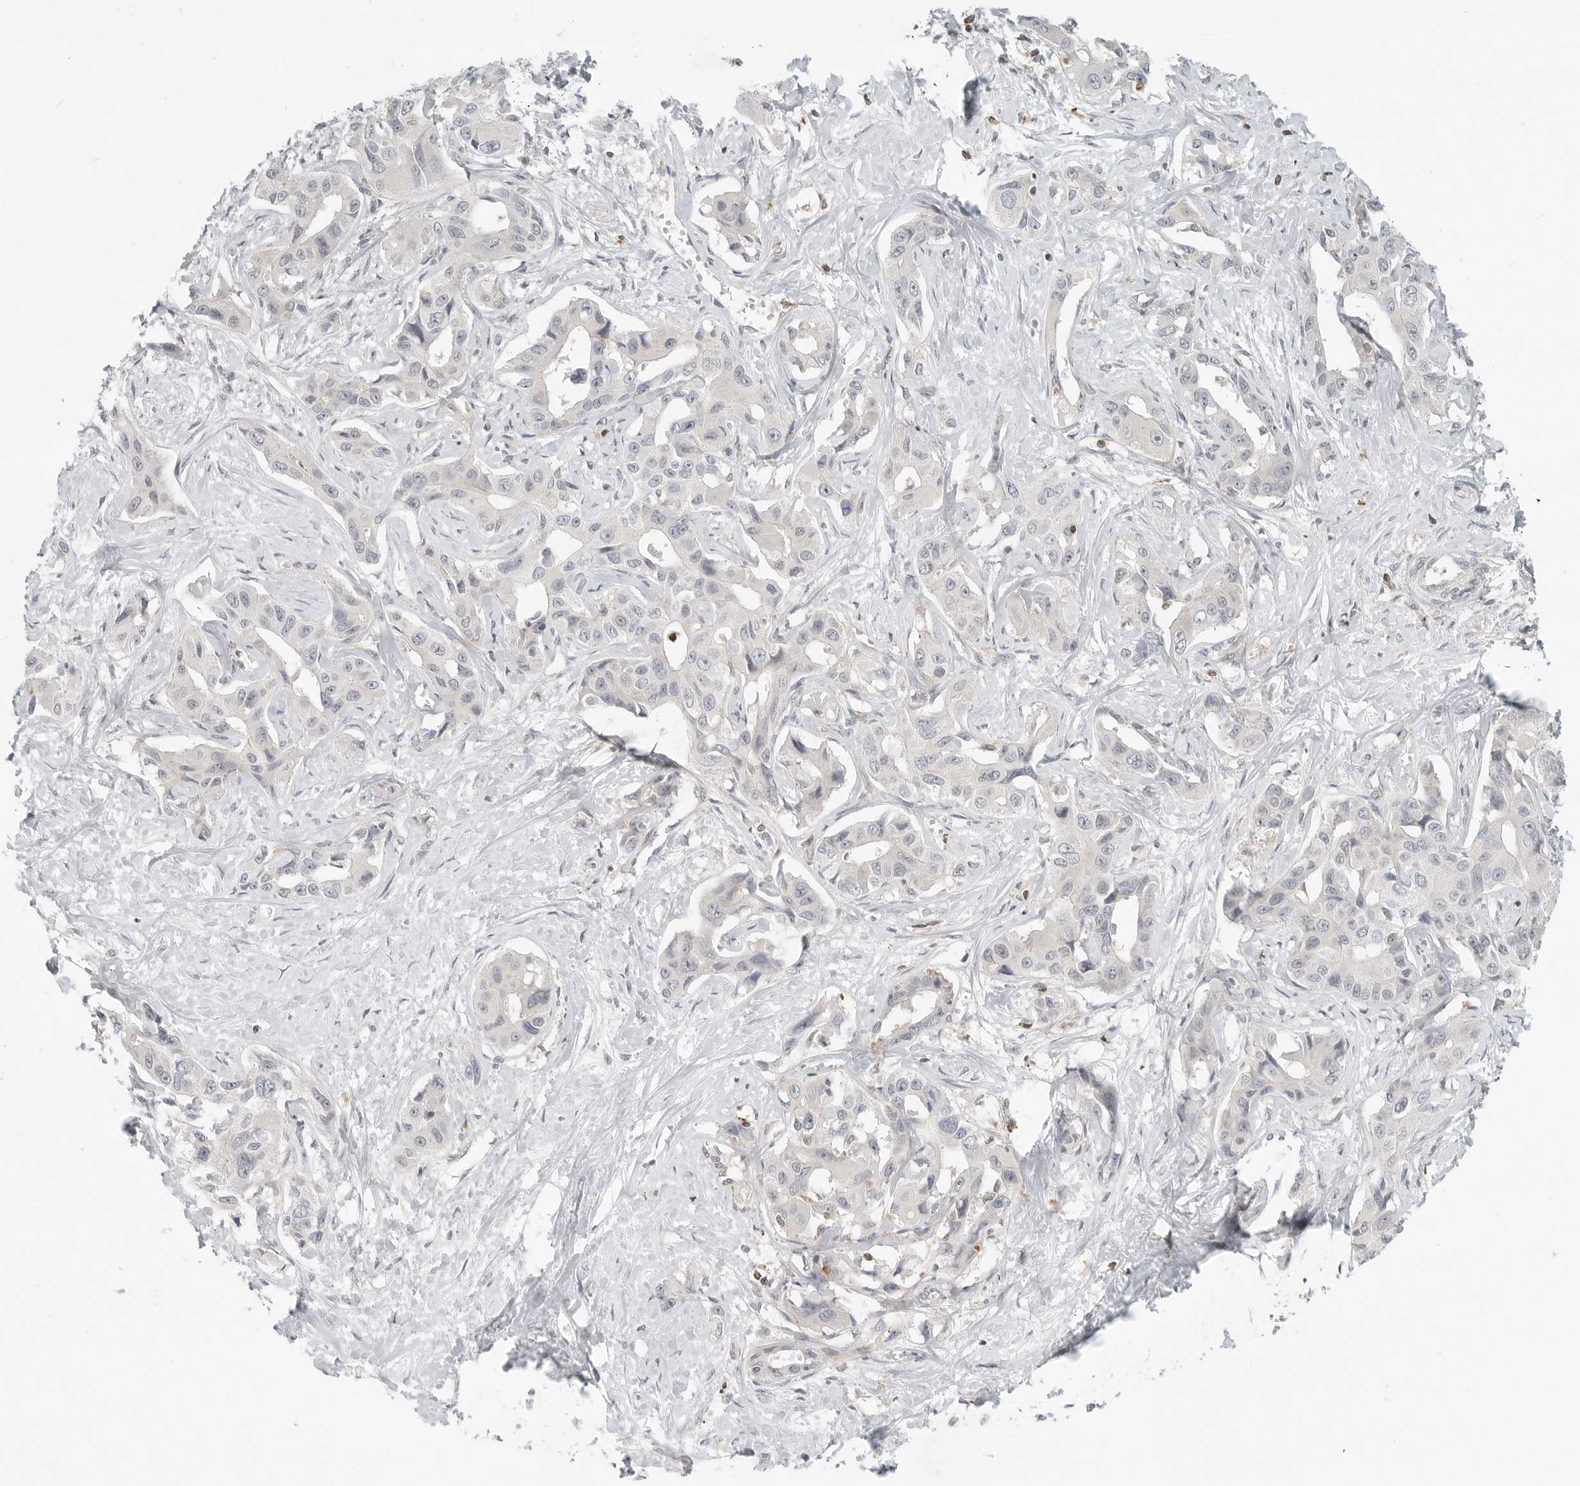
{"staining": {"intensity": "negative", "quantity": "none", "location": "none"}, "tissue": "liver cancer", "cell_type": "Tumor cells", "image_type": "cancer", "snomed": [{"axis": "morphology", "description": "Cholangiocarcinoma"}, {"axis": "topography", "description": "Liver"}], "caption": "Tumor cells are negative for brown protein staining in liver cancer (cholangiocarcinoma).", "gene": "SH3KBP1", "patient": {"sex": "male", "age": 59}}